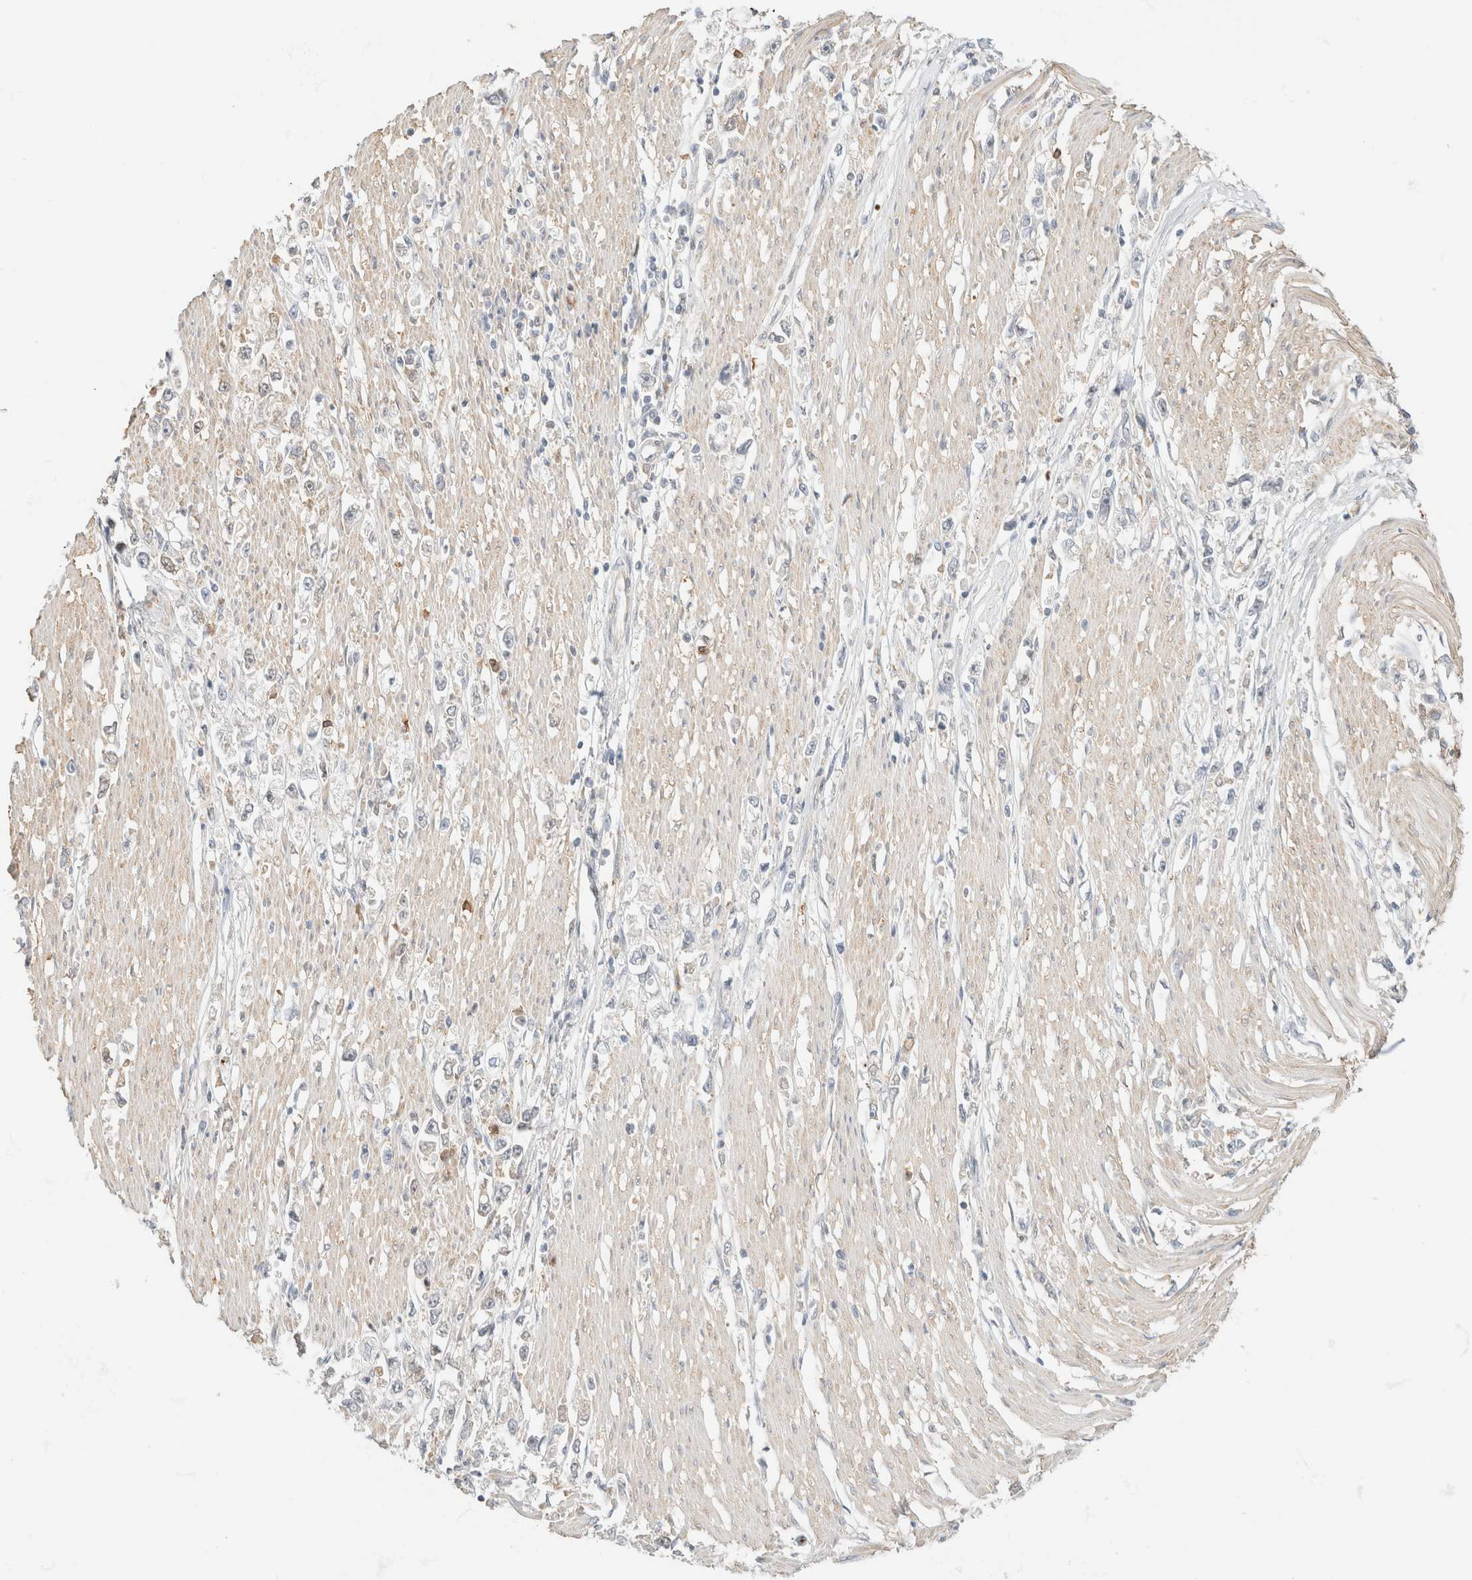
{"staining": {"intensity": "negative", "quantity": "none", "location": "none"}, "tissue": "stomach cancer", "cell_type": "Tumor cells", "image_type": "cancer", "snomed": [{"axis": "morphology", "description": "Adenocarcinoma, NOS"}, {"axis": "topography", "description": "Stomach"}], "caption": "Immunohistochemistry (IHC) image of human stomach cancer (adenocarcinoma) stained for a protein (brown), which reveals no positivity in tumor cells.", "gene": "GPI", "patient": {"sex": "female", "age": 59}}